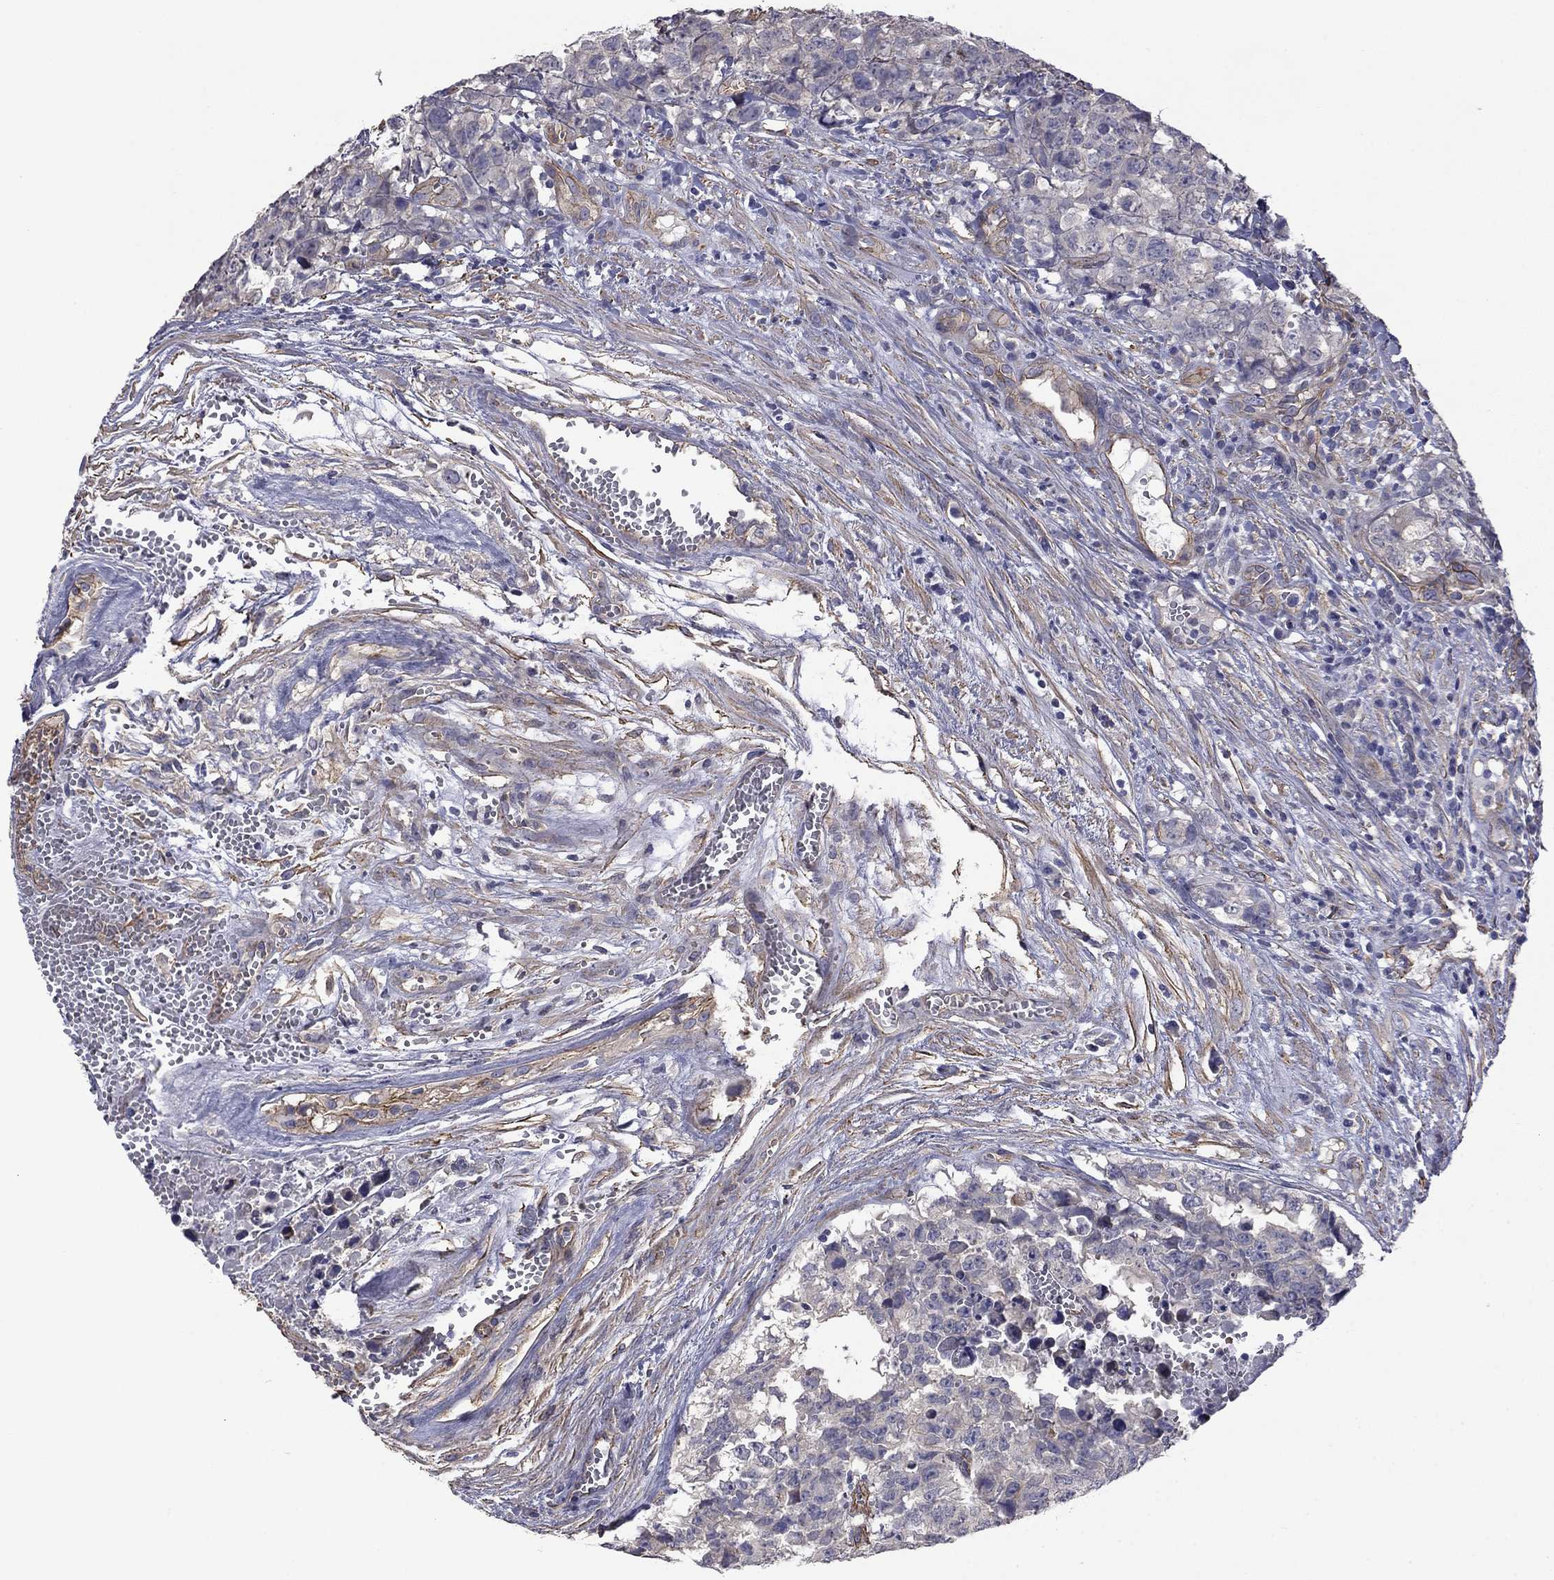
{"staining": {"intensity": "negative", "quantity": "none", "location": "none"}, "tissue": "testis cancer", "cell_type": "Tumor cells", "image_type": "cancer", "snomed": [{"axis": "morphology", "description": "Carcinoma, Embryonal, NOS"}, {"axis": "topography", "description": "Testis"}], "caption": "Testis cancer was stained to show a protein in brown. There is no significant expression in tumor cells. Nuclei are stained in blue.", "gene": "TCHH", "patient": {"sex": "male", "age": 23}}